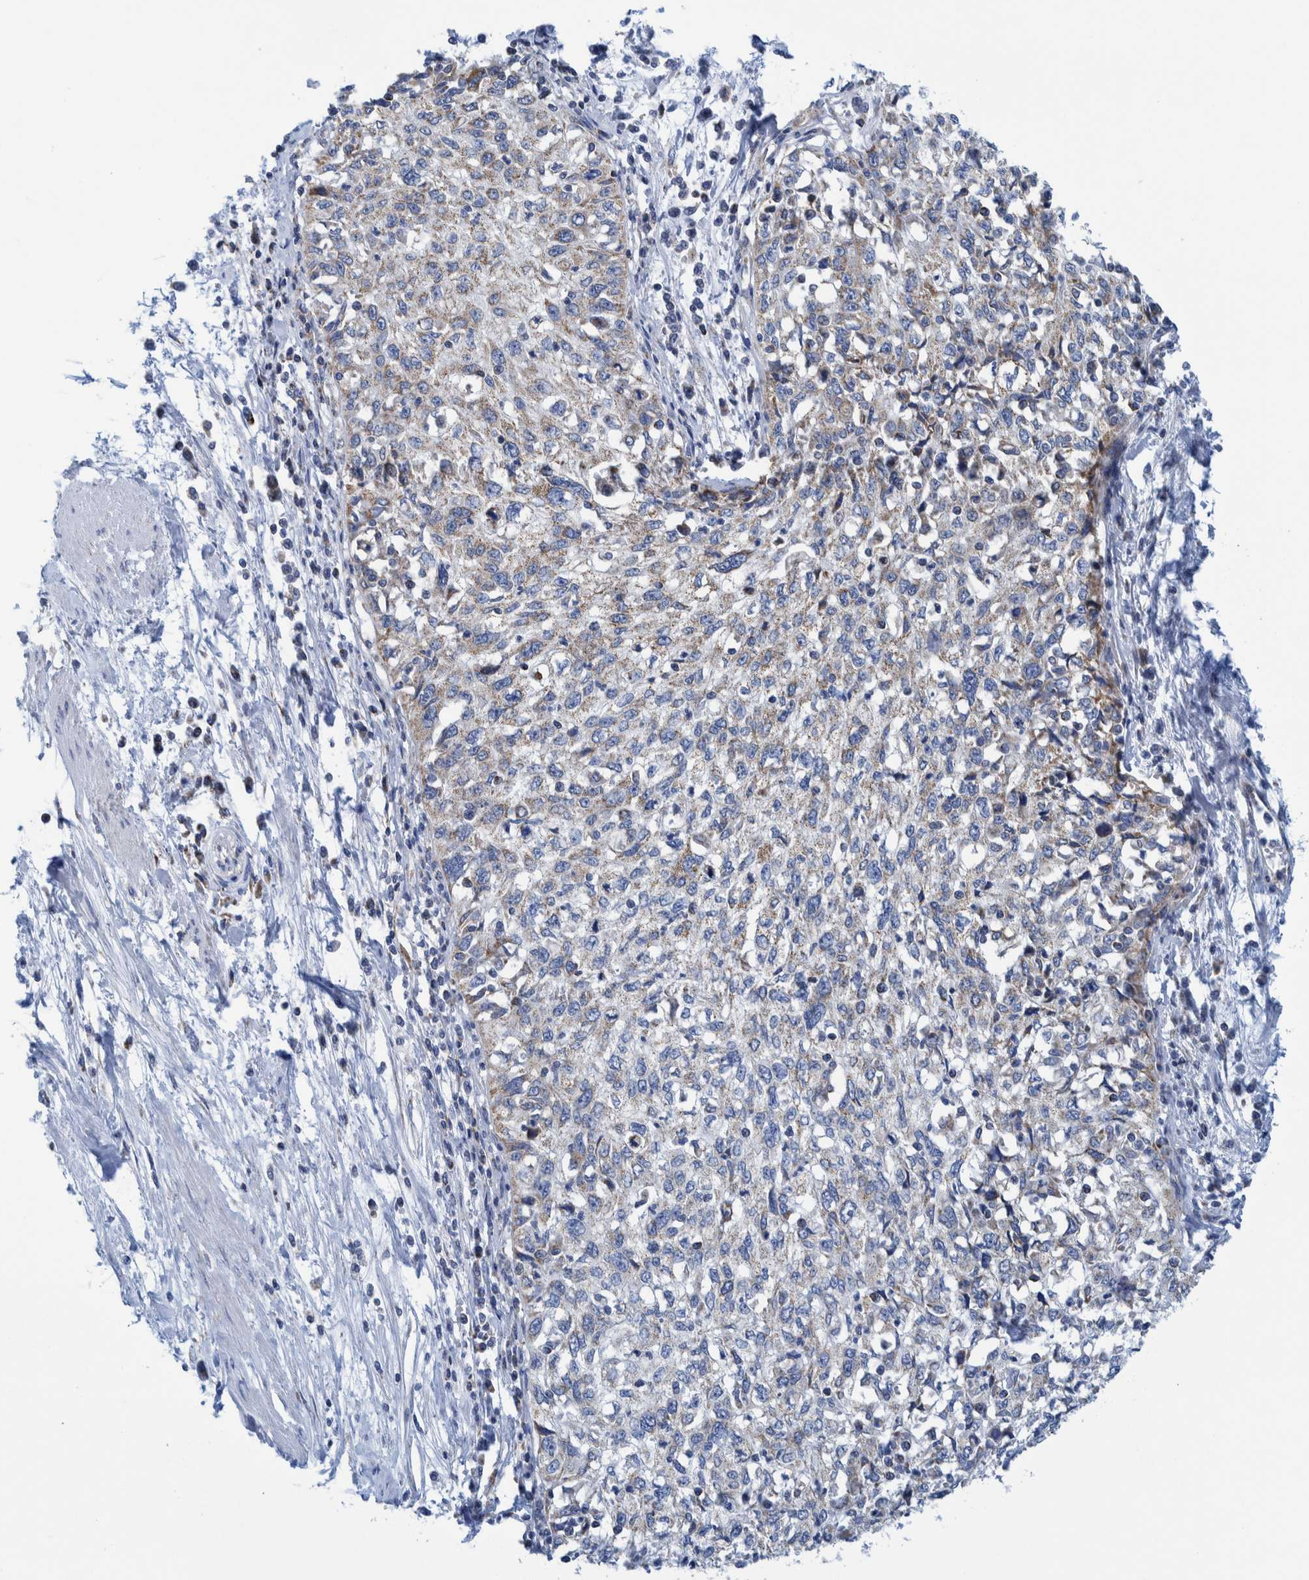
{"staining": {"intensity": "weak", "quantity": "<25%", "location": "cytoplasmic/membranous"}, "tissue": "cervical cancer", "cell_type": "Tumor cells", "image_type": "cancer", "snomed": [{"axis": "morphology", "description": "Squamous cell carcinoma, NOS"}, {"axis": "topography", "description": "Cervix"}], "caption": "Immunohistochemistry (IHC) micrograph of cervical squamous cell carcinoma stained for a protein (brown), which reveals no staining in tumor cells. Brightfield microscopy of immunohistochemistry (IHC) stained with DAB (3,3'-diaminobenzidine) (brown) and hematoxylin (blue), captured at high magnification.", "gene": "MRPS7", "patient": {"sex": "female", "age": 57}}